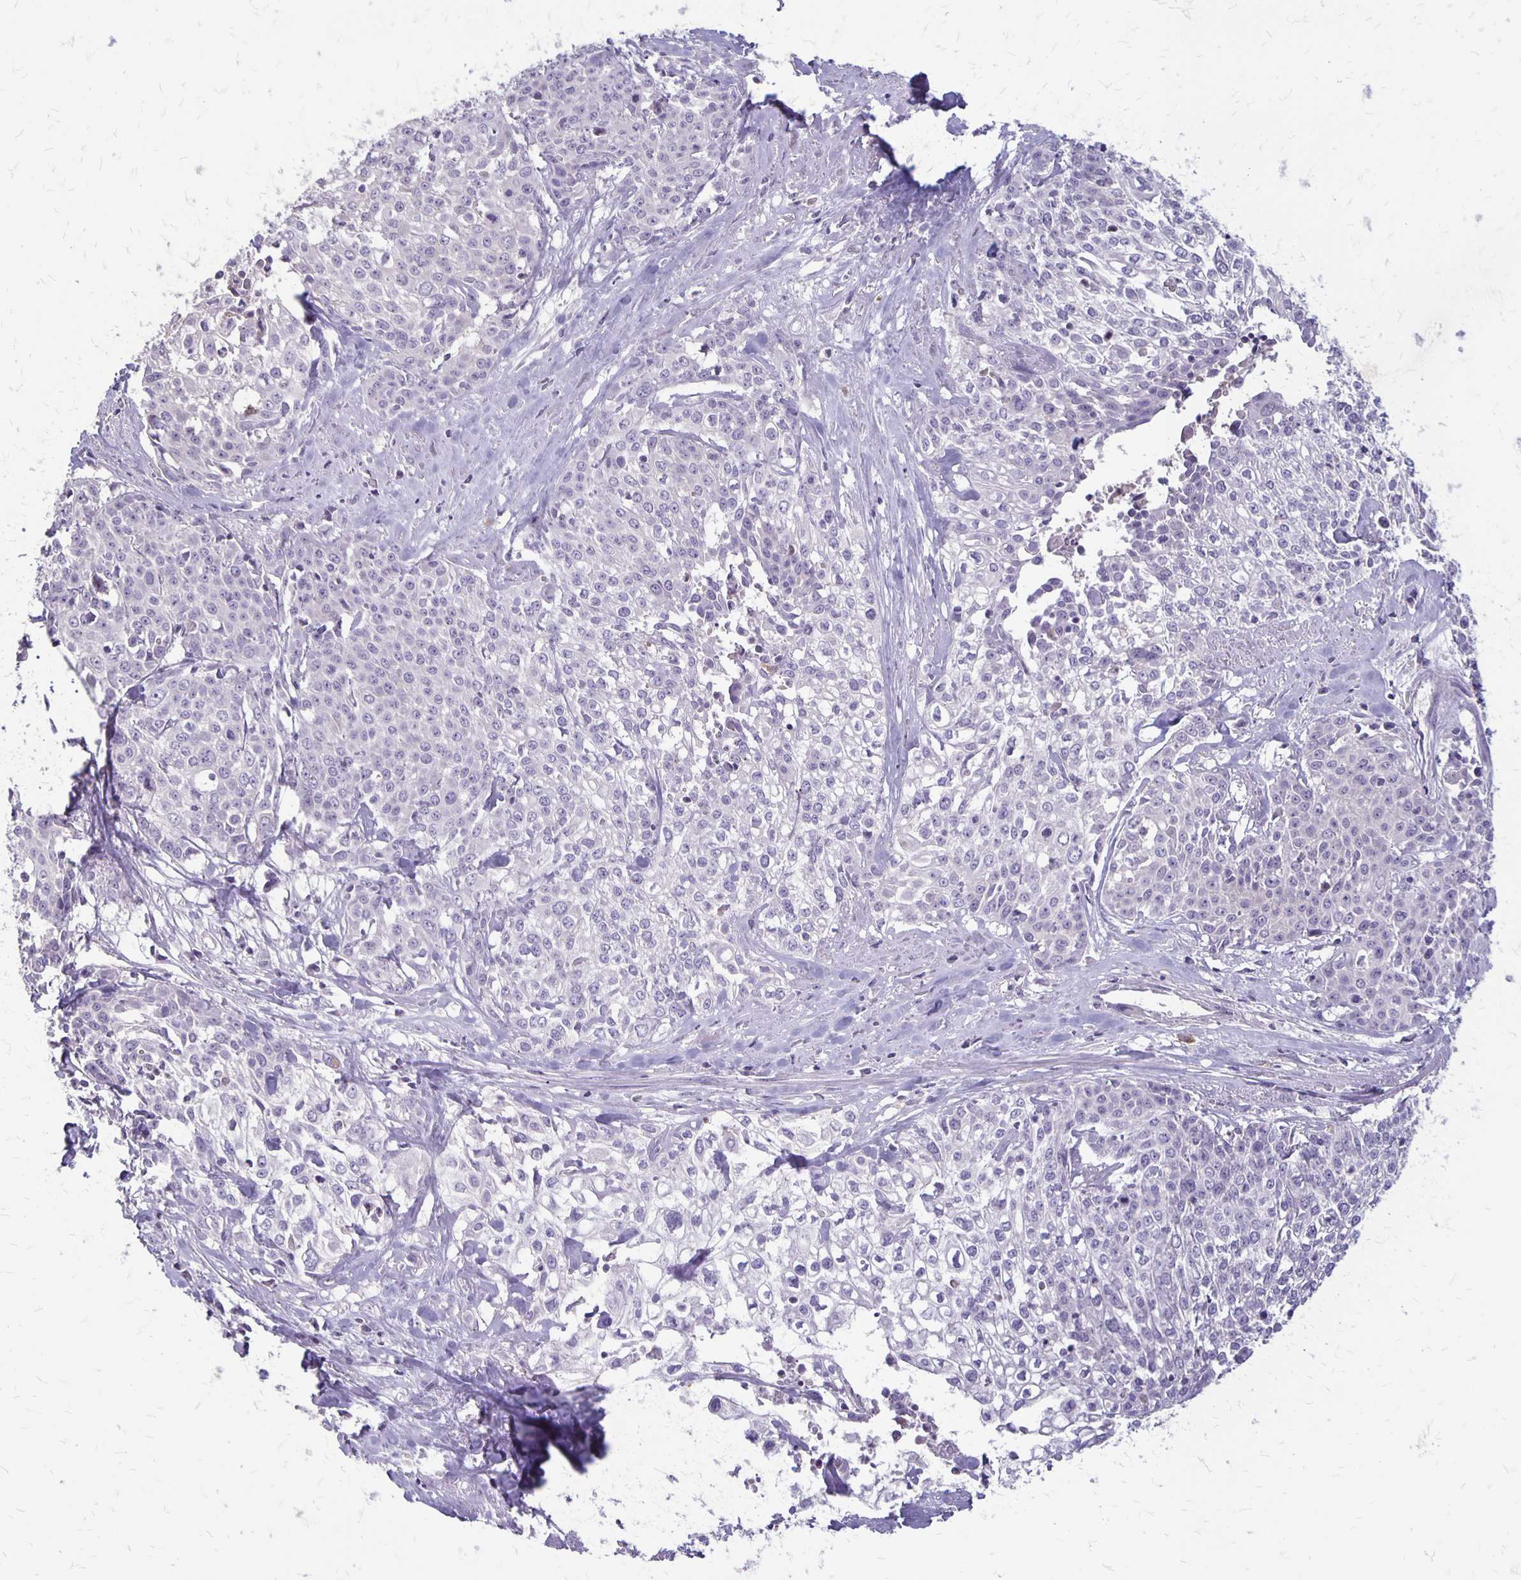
{"staining": {"intensity": "negative", "quantity": "none", "location": "none"}, "tissue": "cervical cancer", "cell_type": "Tumor cells", "image_type": "cancer", "snomed": [{"axis": "morphology", "description": "Squamous cell carcinoma, NOS"}, {"axis": "topography", "description": "Cervix"}], "caption": "Immunohistochemical staining of cervical cancer (squamous cell carcinoma) shows no significant positivity in tumor cells.", "gene": "SEPTIN5", "patient": {"sex": "female", "age": 39}}